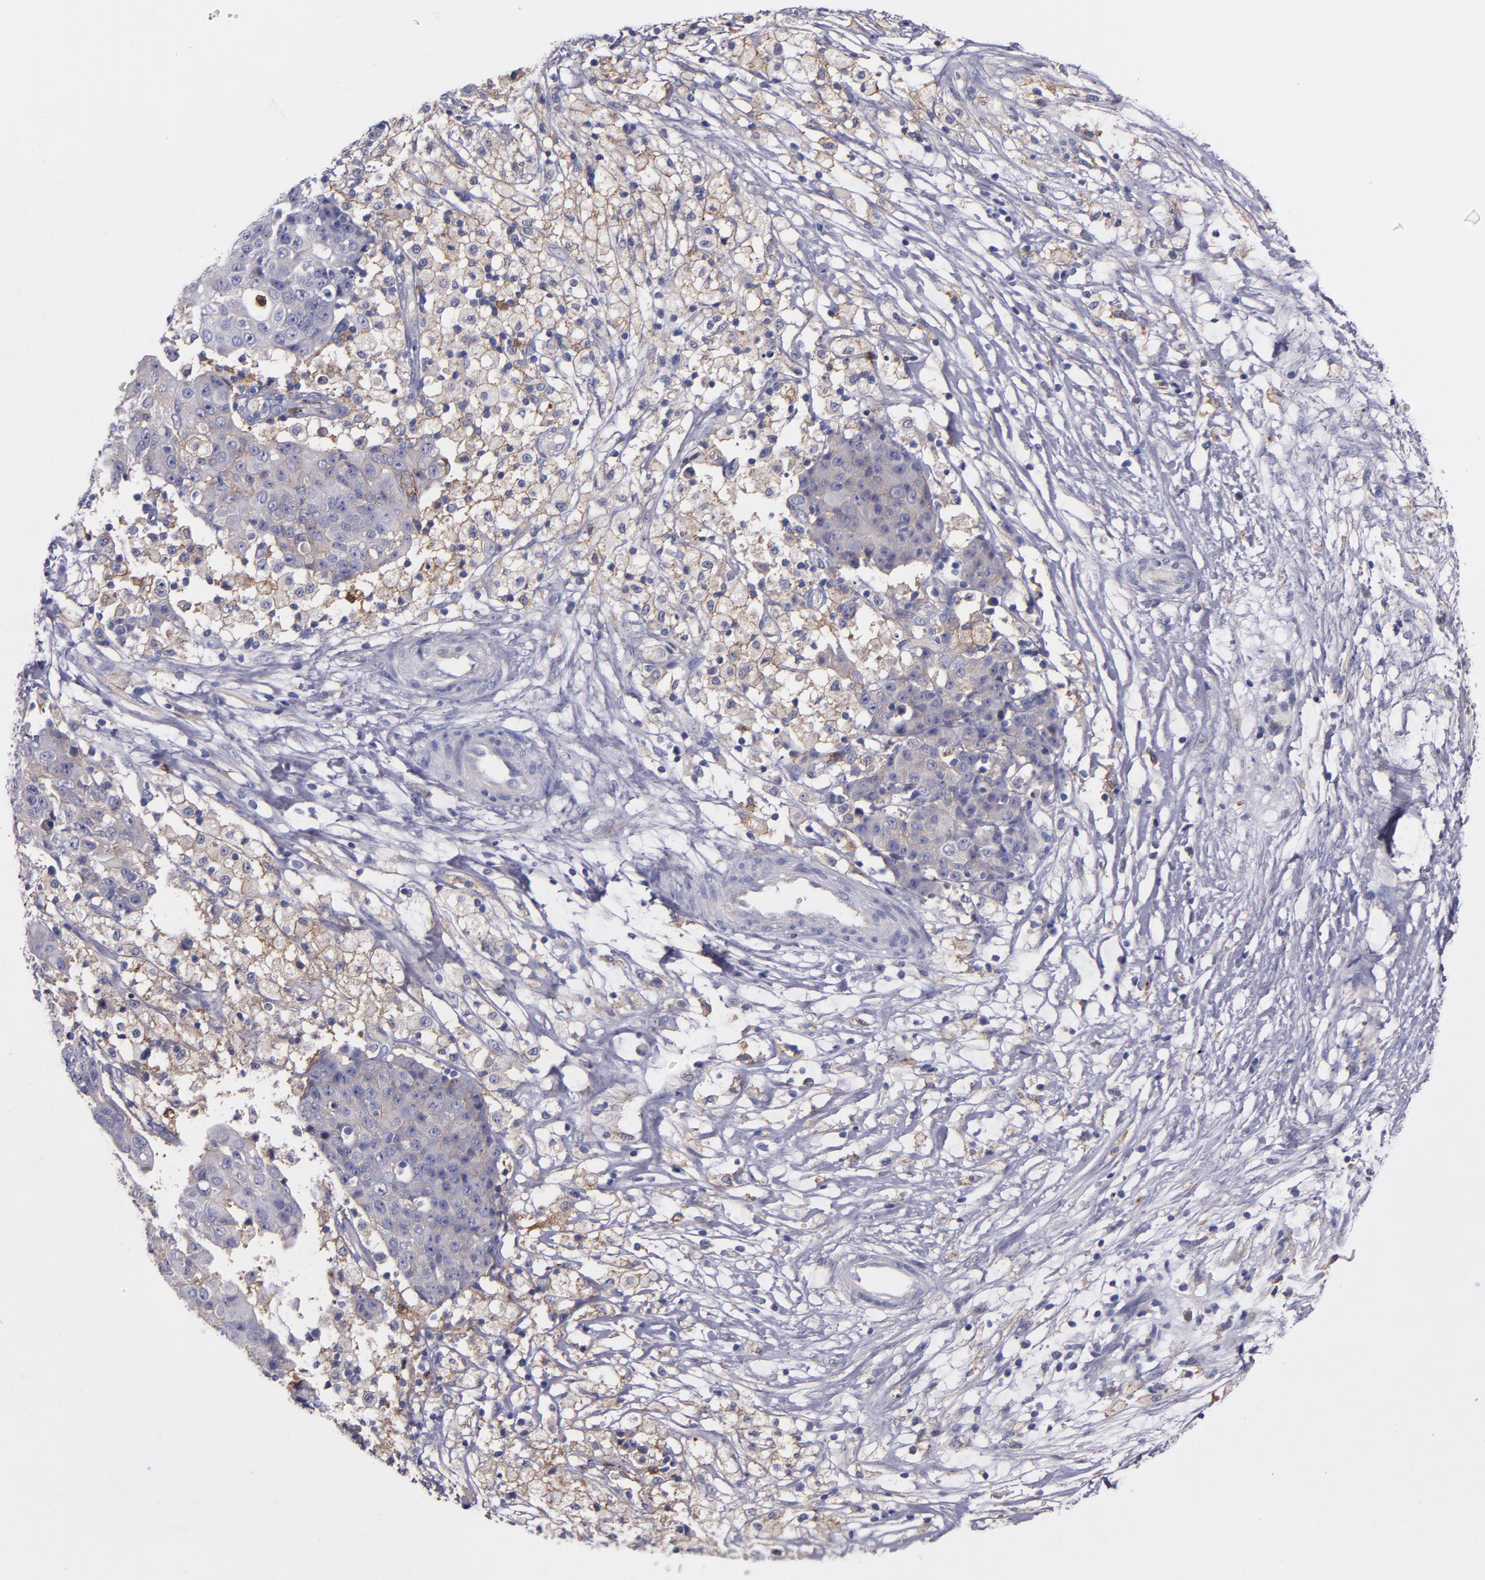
{"staining": {"intensity": "weak", "quantity": "25%-75%", "location": "cytoplasmic/membranous"}, "tissue": "ovarian cancer", "cell_type": "Tumor cells", "image_type": "cancer", "snomed": [{"axis": "morphology", "description": "Carcinoma, endometroid"}, {"axis": "topography", "description": "Ovary"}], "caption": "IHC staining of ovarian endometroid carcinoma, which exhibits low levels of weak cytoplasmic/membranous staining in about 25%-75% of tumor cells indicating weak cytoplasmic/membranous protein staining. The staining was performed using DAB (brown) for protein detection and nuclei were counterstained in hematoxylin (blue).", "gene": "C5AR1", "patient": {"sex": "female", "age": 42}}